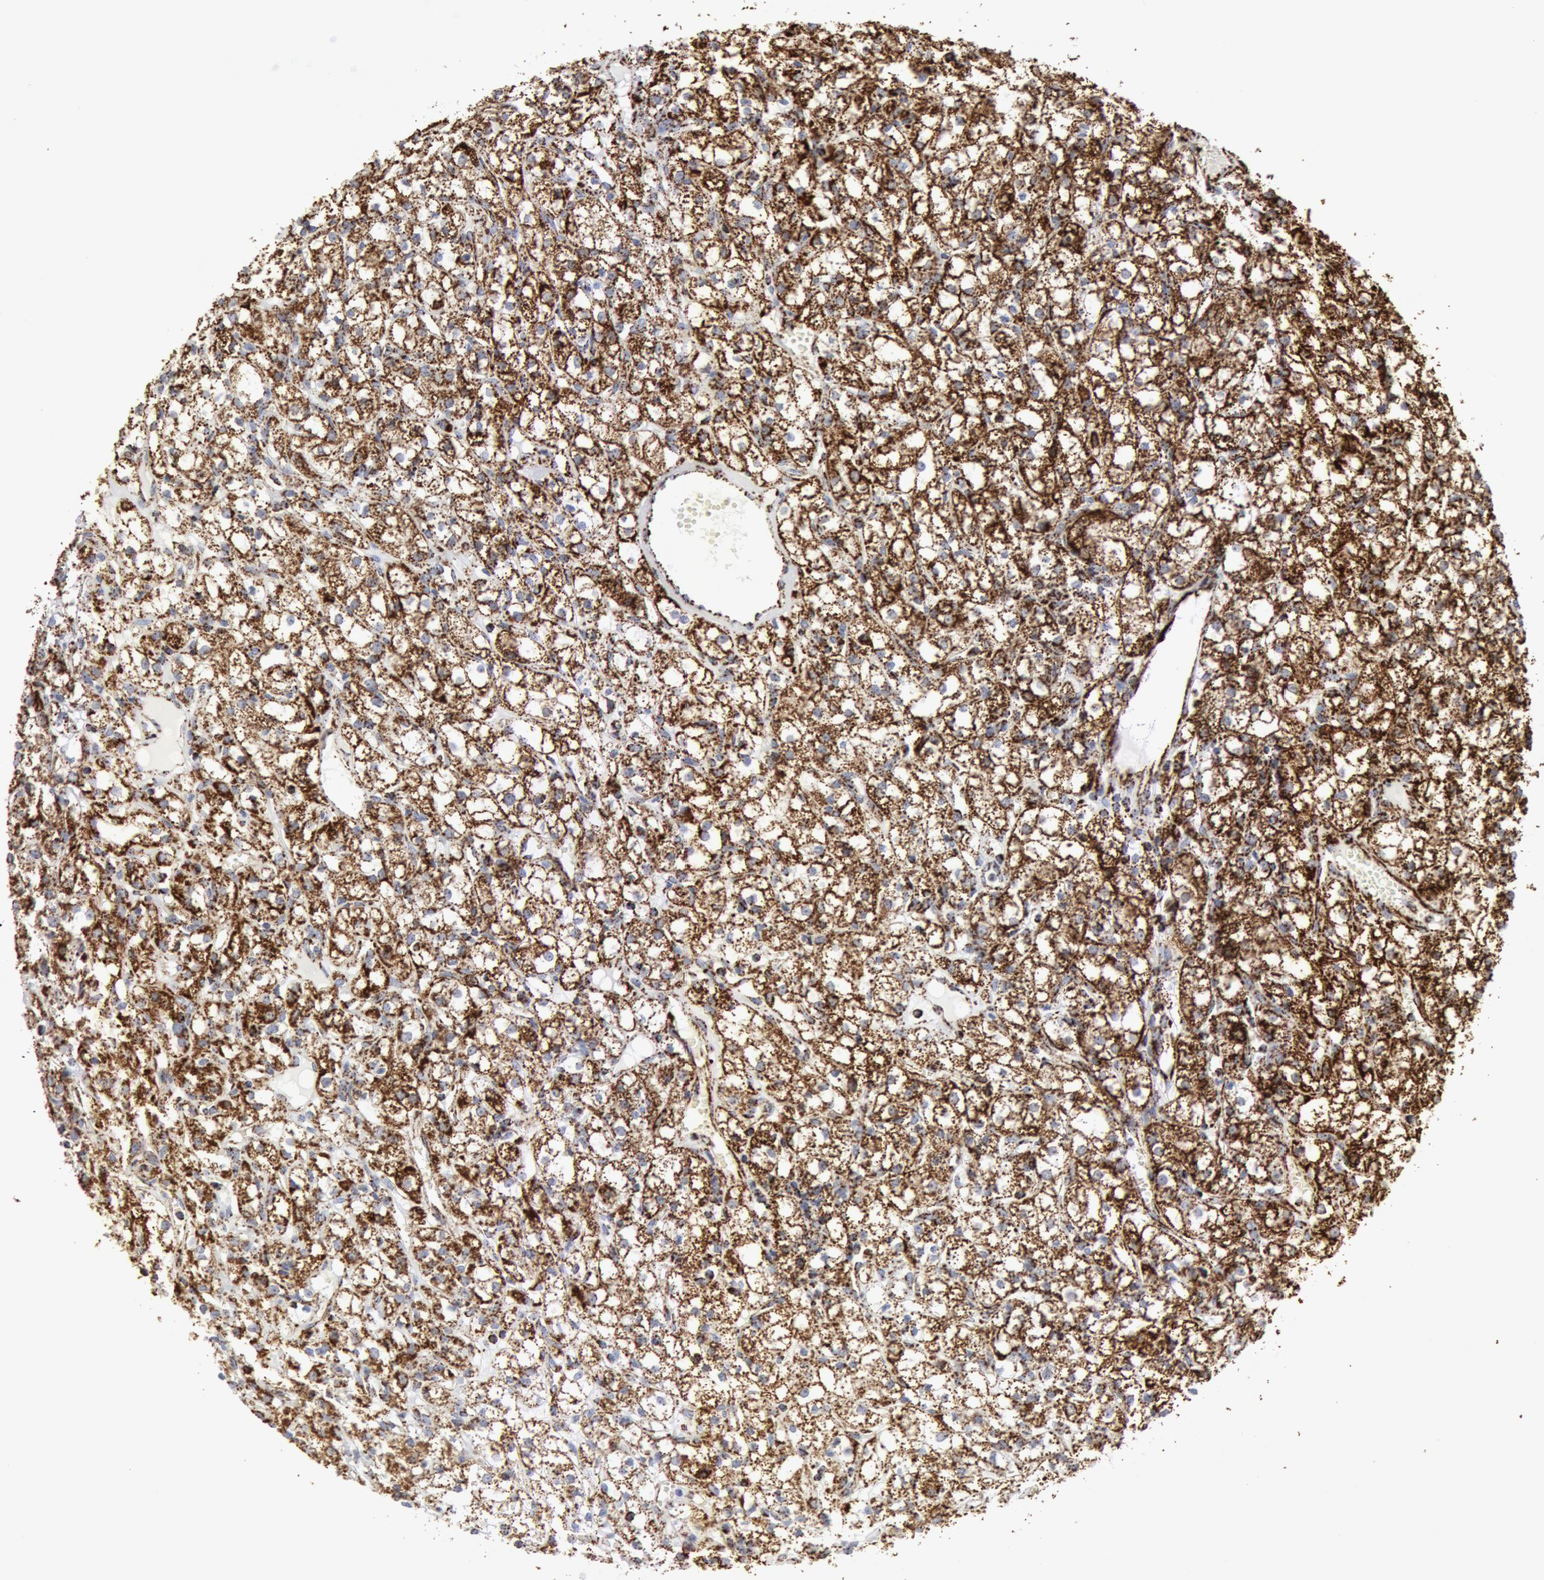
{"staining": {"intensity": "strong", "quantity": ">75%", "location": "cytoplasmic/membranous"}, "tissue": "renal cancer", "cell_type": "Tumor cells", "image_type": "cancer", "snomed": [{"axis": "morphology", "description": "Adenocarcinoma, NOS"}, {"axis": "topography", "description": "Kidney"}], "caption": "An immunohistochemistry (IHC) photomicrograph of neoplastic tissue is shown. Protein staining in brown highlights strong cytoplasmic/membranous positivity in adenocarcinoma (renal) within tumor cells.", "gene": "ATP5F1B", "patient": {"sex": "male", "age": 61}}